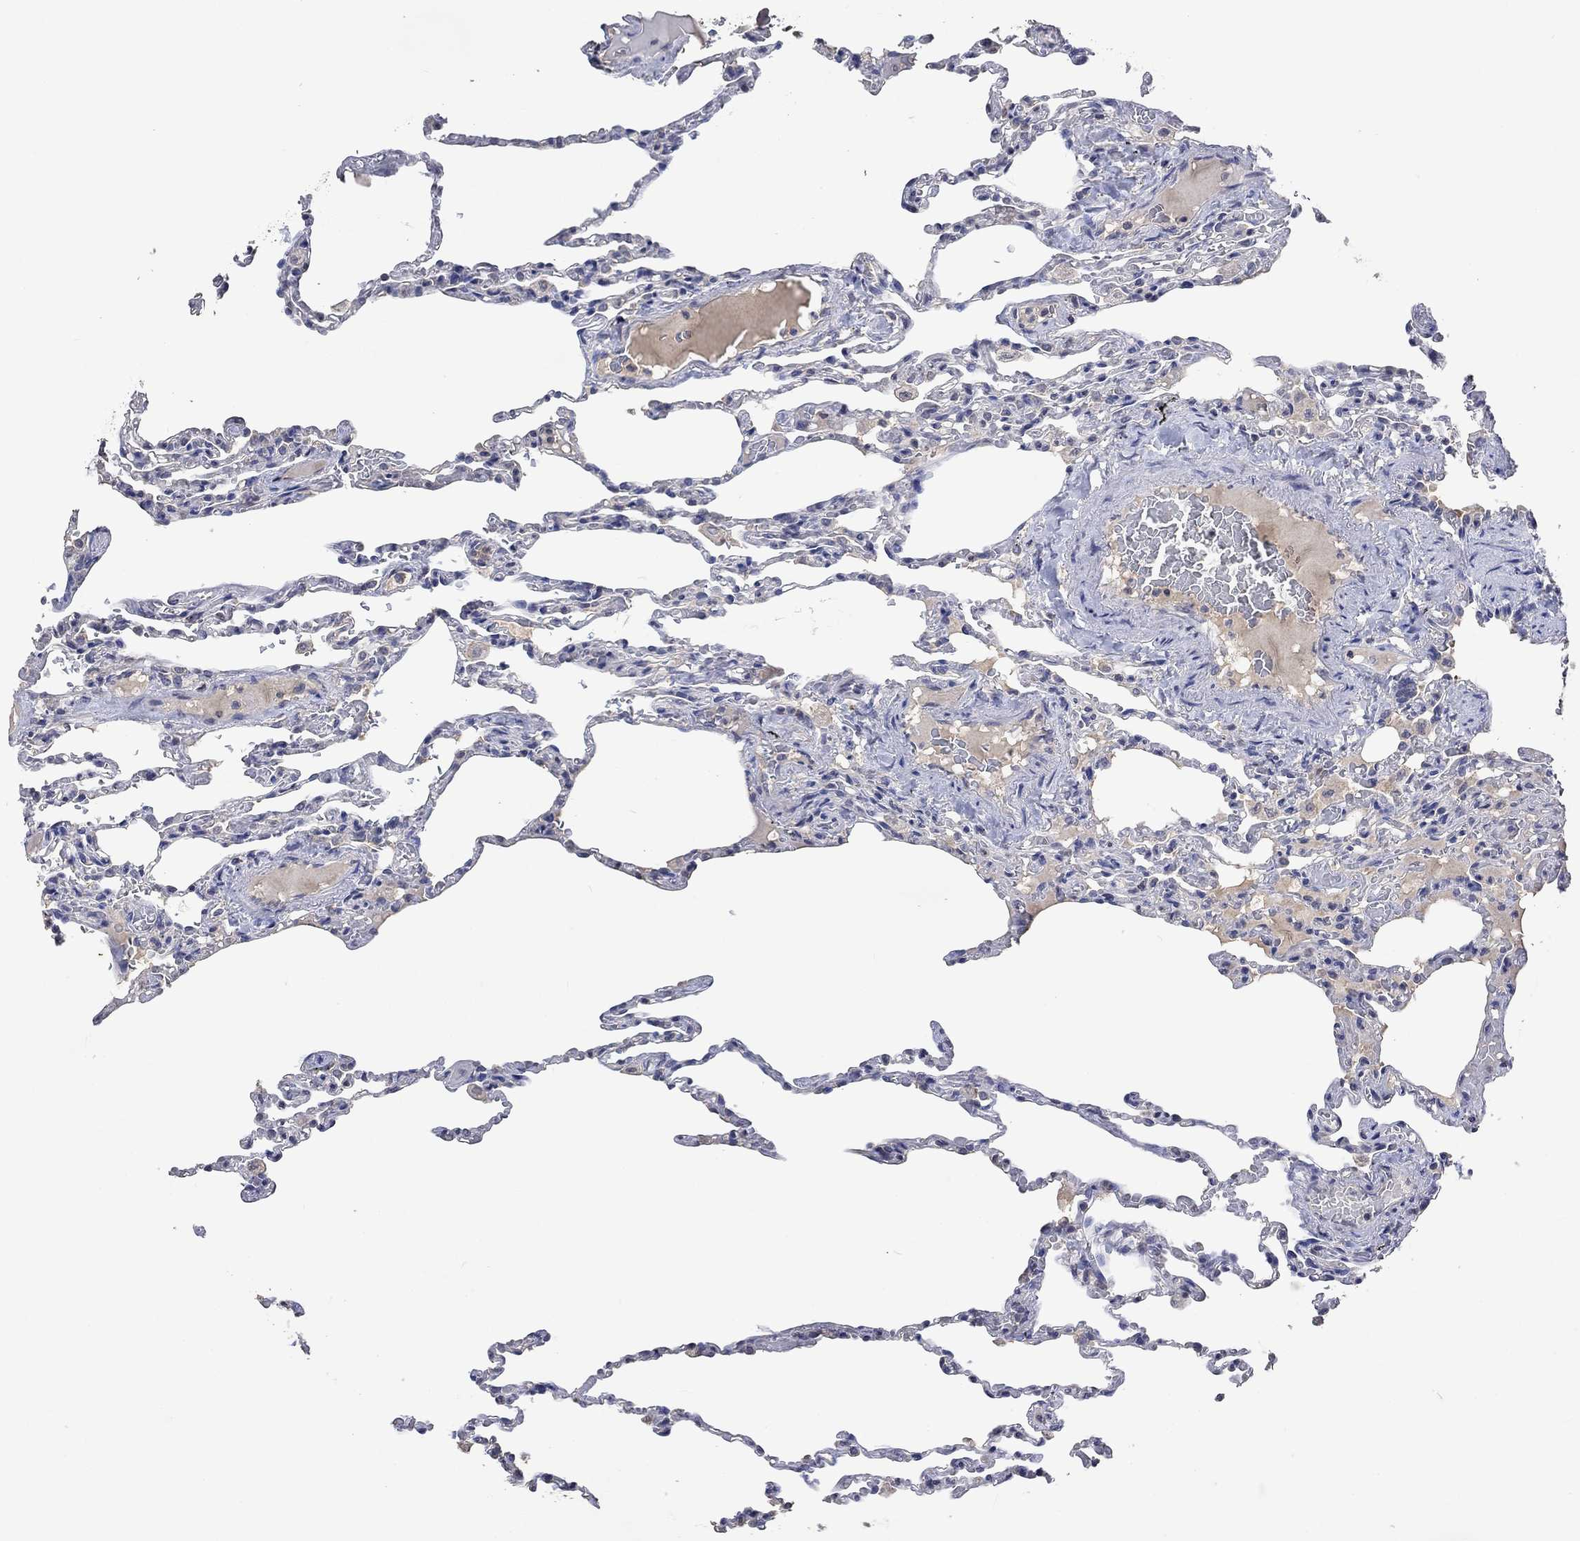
{"staining": {"intensity": "negative", "quantity": "none", "location": "none"}, "tissue": "lung", "cell_type": "Alveolar cells", "image_type": "normal", "snomed": [{"axis": "morphology", "description": "Normal tissue, NOS"}, {"axis": "topography", "description": "Lung"}], "caption": "Immunohistochemical staining of normal human lung exhibits no significant positivity in alveolar cells. The staining is performed using DAB (3,3'-diaminobenzidine) brown chromogen with nuclei counter-stained in using hematoxylin.", "gene": "PTPN20", "patient": {"sex": "female", "age": 43}}